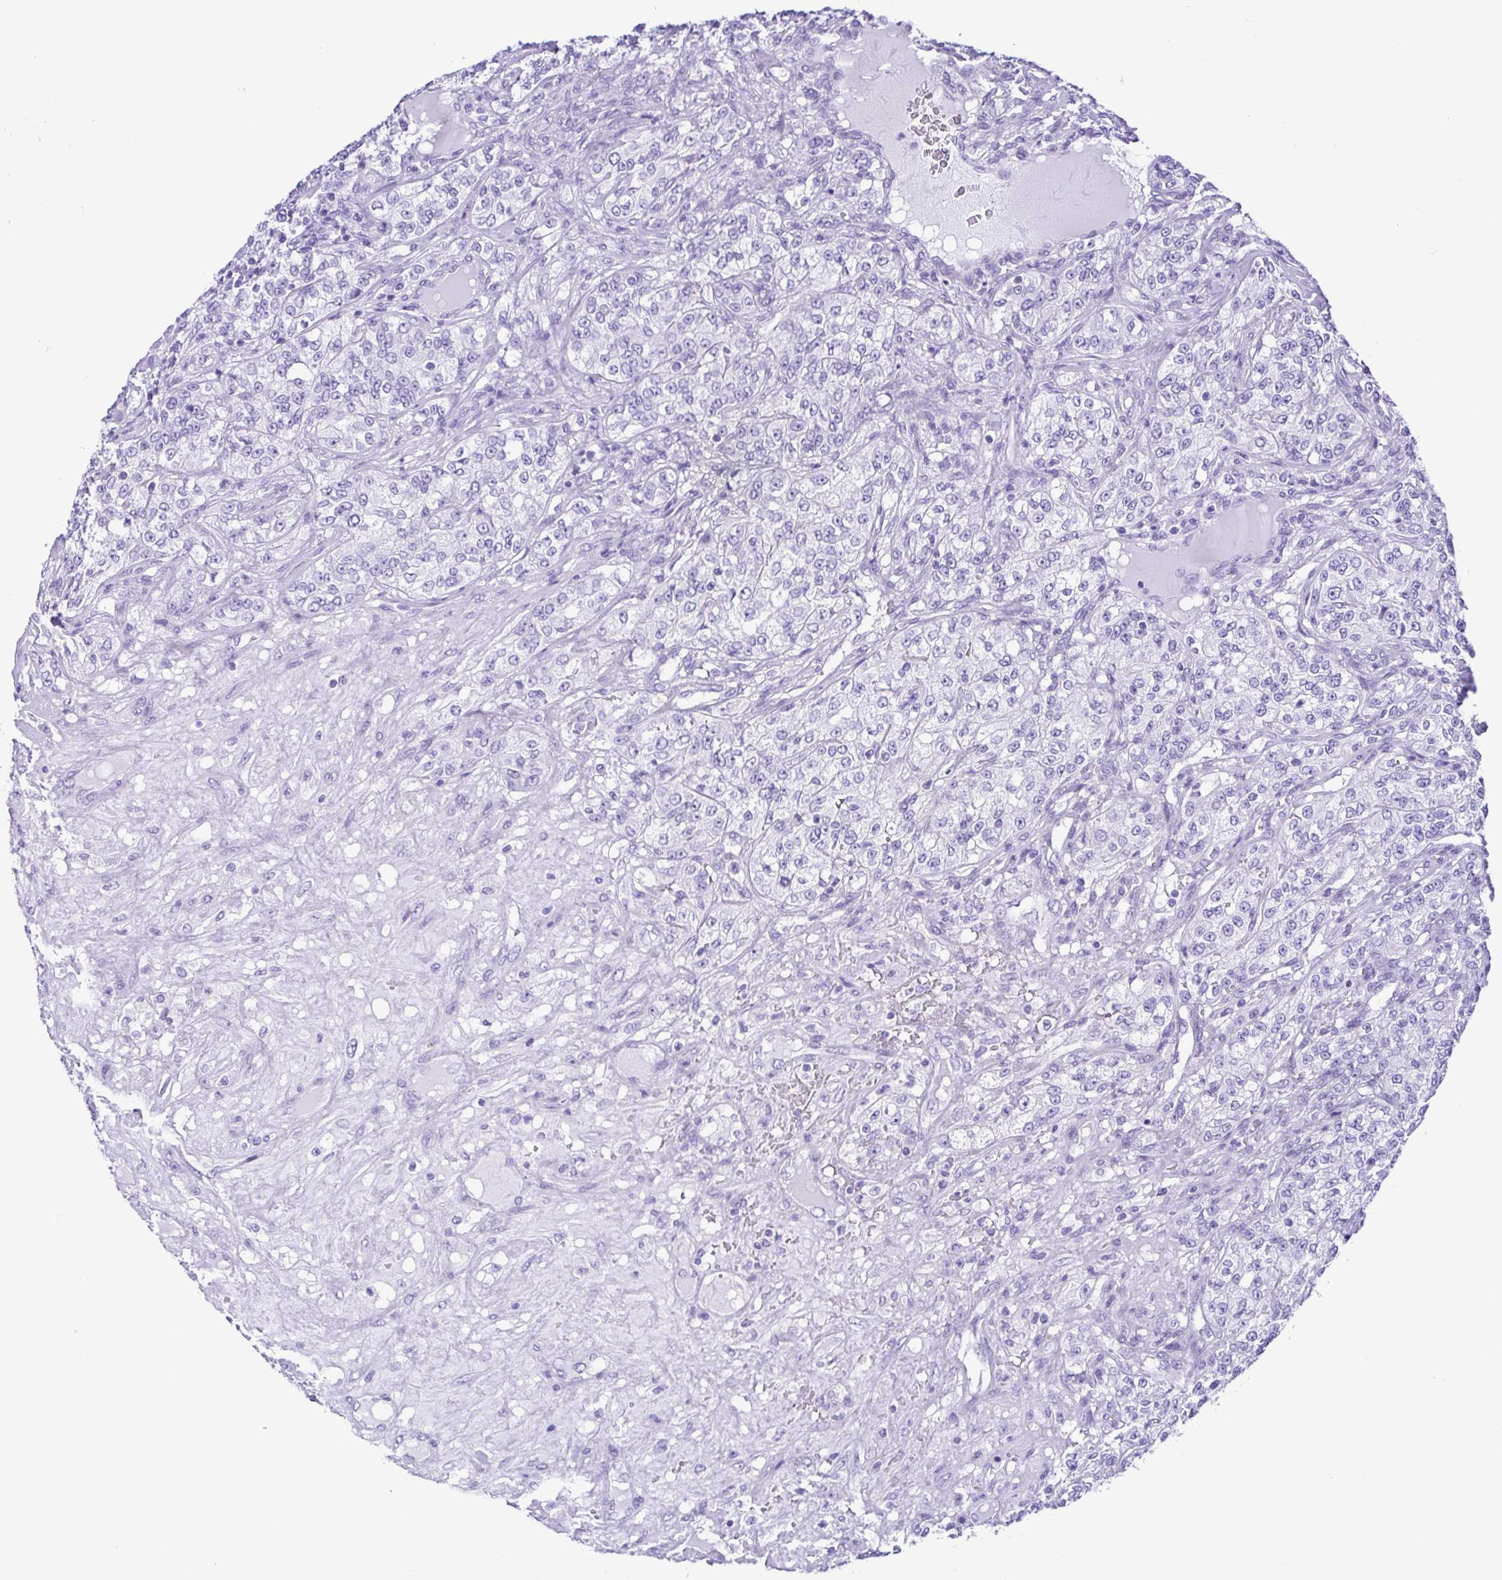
{"staining": {"intensity": "negative", "quantity": "none", "location": "none"}, "tissue": "renal cancer", "cell_type": "Tumor cells", "image_type": "cancer", "snomed": [{"axis": "morphology", "description": "Adenocarcinoma, NOS"}, {"axis": "topography", "description": "Kidney"}], "caption": "Immunohistochemistry (IHC) of human renal cancer (adenocarcinoma) reveals no positivity in tumor cells. (IHC, brightfield microscopy, high magnification).", "gene": "PAK3", "patient": {"sex": "female", "age": 63}}